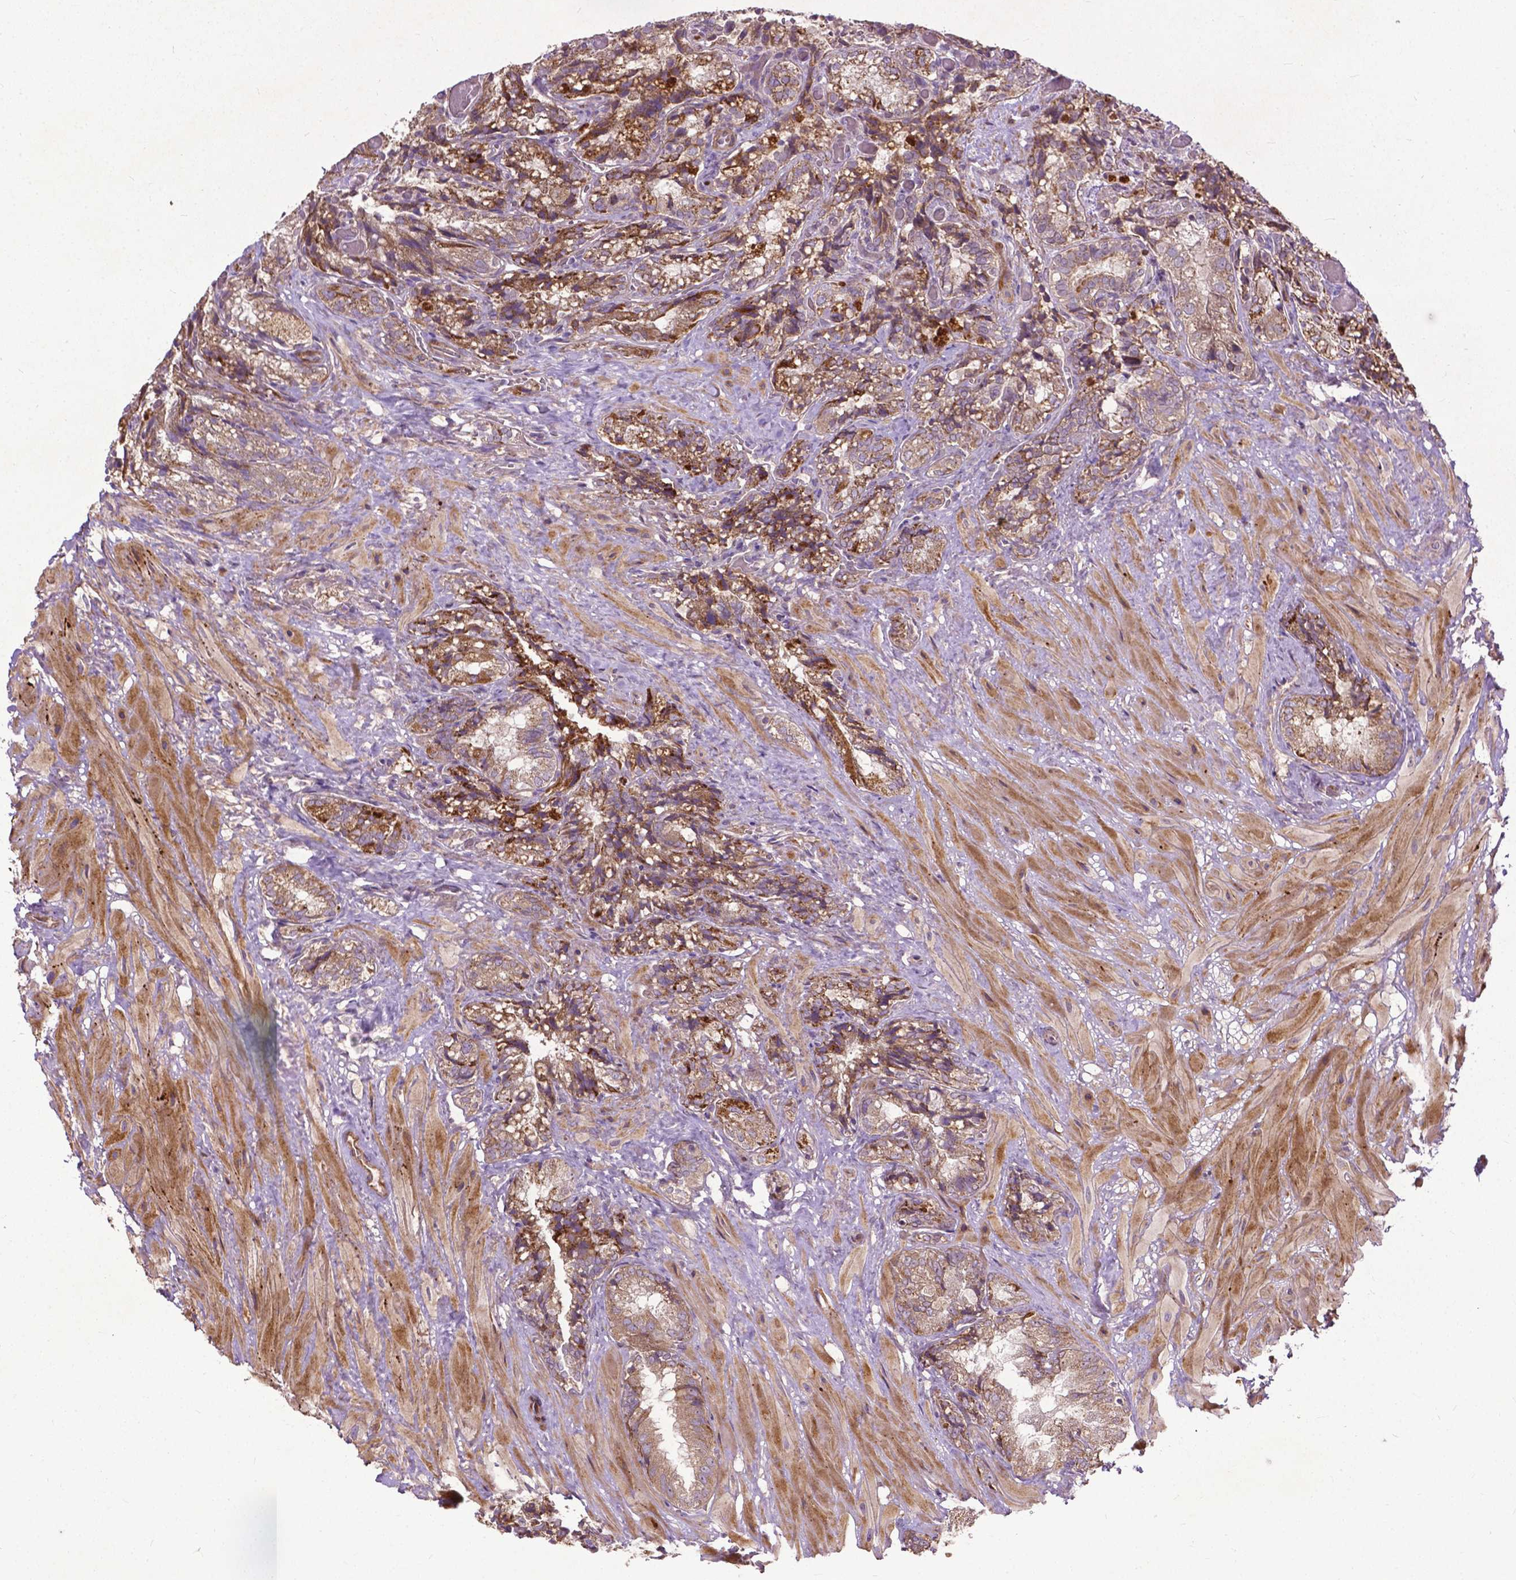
{"staining": {"intensity": "strong", "quantity": "25%-75%", "location": "cytoplasmic/membranous"}, "tissue": "seminal vesicle", "cell_type": "Glandular cells", "image_type": "normal", "snomed": [{"axis": "morphology", "description": "Normal tissue, NOS"}, {"axis": "topography", "description": "Seminal veicle"}], "caption": "Brown immunohistochemical staining in normal human seminal vesicle displays strong cytoplasmic/membranous expression in approximately 25%-75% of glandular cells.", "gene": "PARP3", "patient": {"sex": "male", "age": 57}}